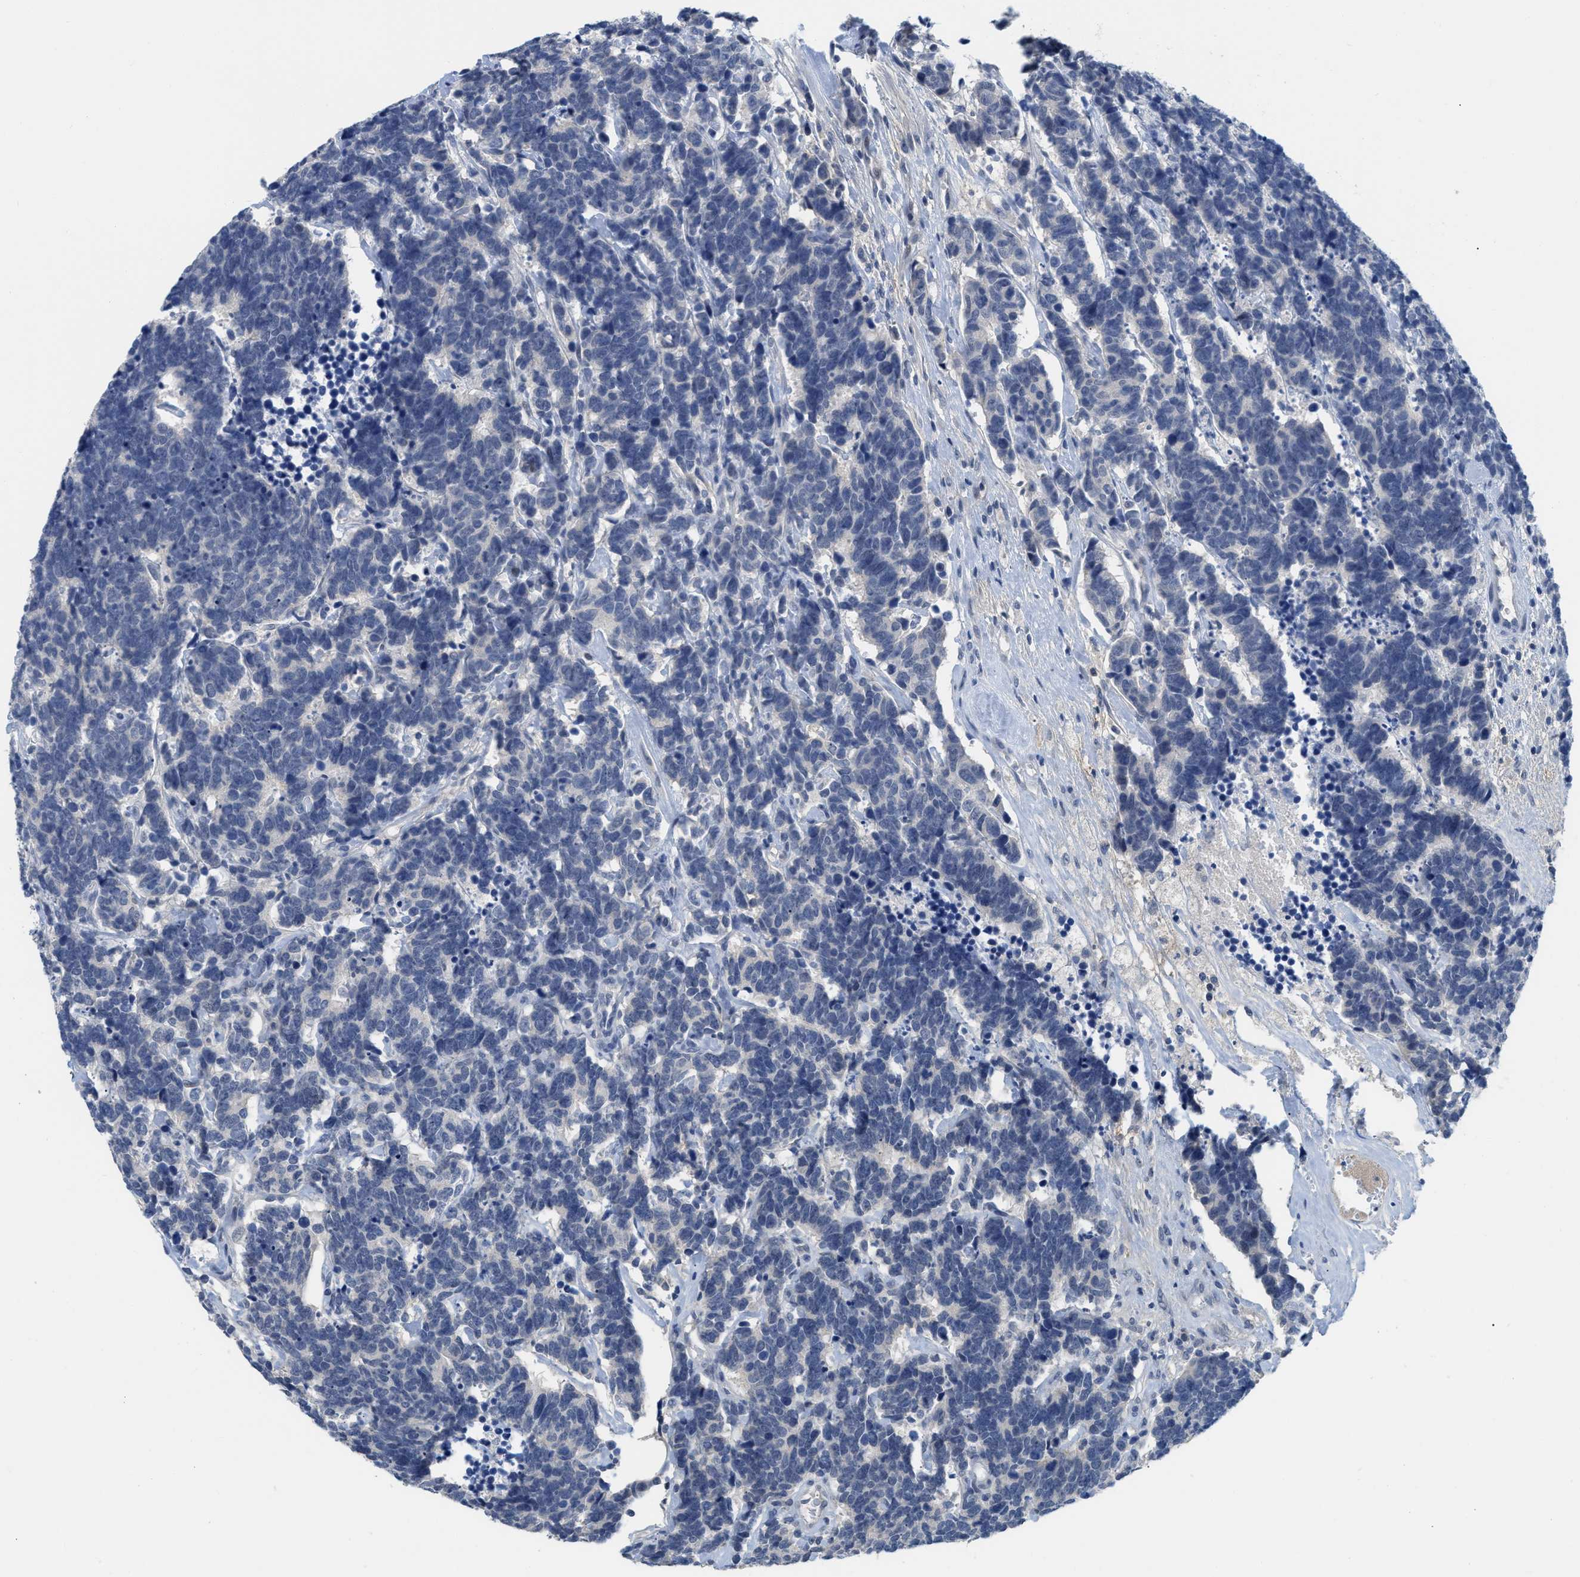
{"staining": {"intensity": "negative", "quantity": "none", "location": "none"}, "tissue": "carcinoid", "cell_type": "Tumor cells", "image_type": "cancer", "snomed": [{"axis": "morphology", "description": "Carcinoma, NOS"}, {"axis": "morphology", "description": "Carcinoid, malignant, NOS"}, {"axis": "topography", "description": "Urinary bladder"}], "caption": "Tumor cells show no significant staining in carcinoid. (Stains: DAB IHC with hematoxylin counter stain, Microscopy: brightfield microscopy at high magnification).", "gene": "OR9K2", "patient": {"sex": "male", "age": 57}}